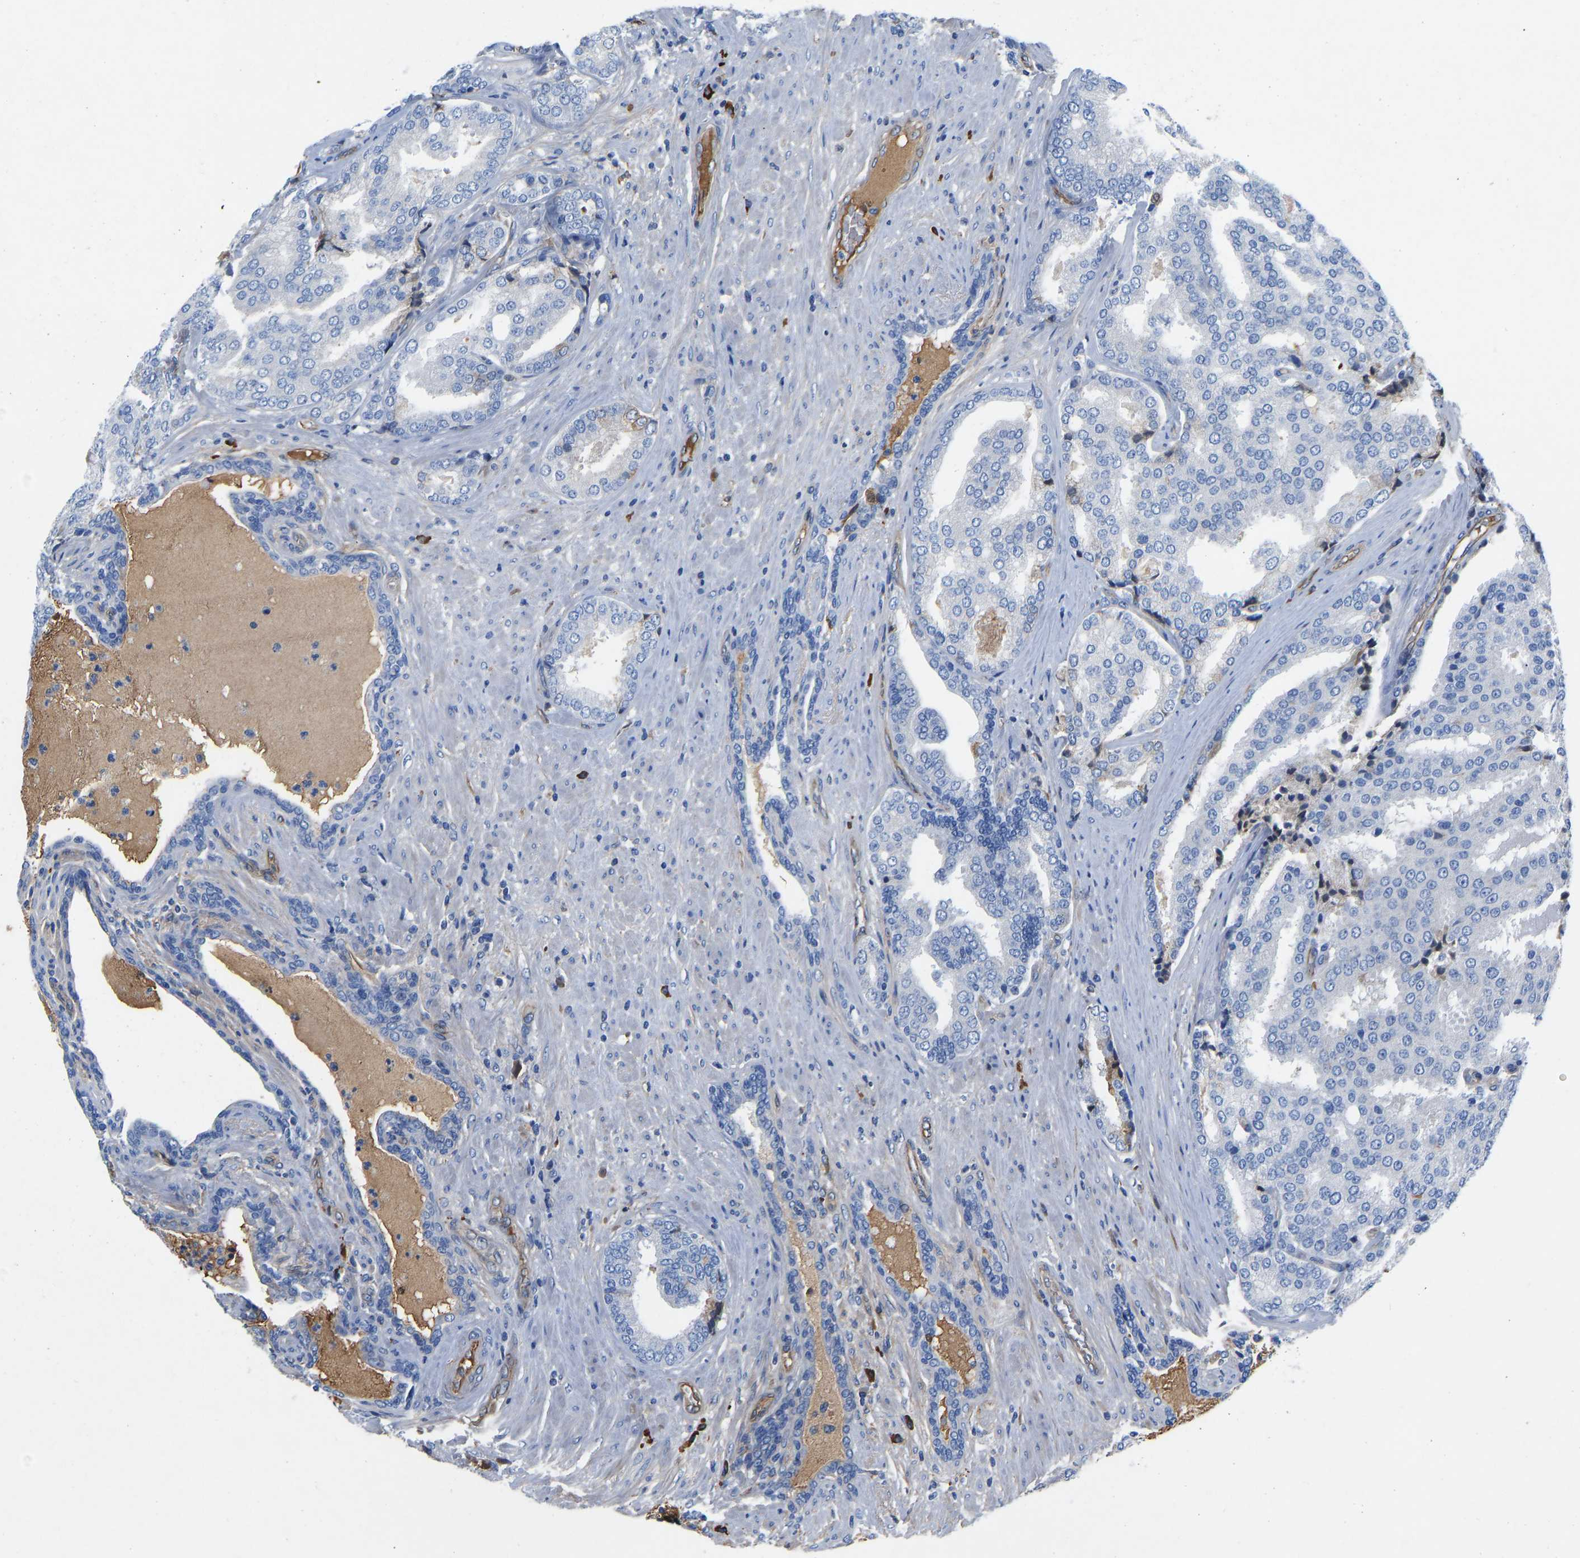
{"staining": {"intensity": "negative", "quantity": "none", "location": "none"}, "tissue": "prostate cancer", "cell_type": "Tumor cells", "image_type": "cancer", "snomed": [{"axis": "morphology", "description": "Adenocarcinoma, High grade"}, {"axis": "topography", "description": "Prostate"}], "caption": "The image exhibits no significant expression in tumor cells of prostate cancer (adenocarcinoma (high-grade)).", "gene": "HSPG2", "patient": {"sex": "male", "age": 50}}